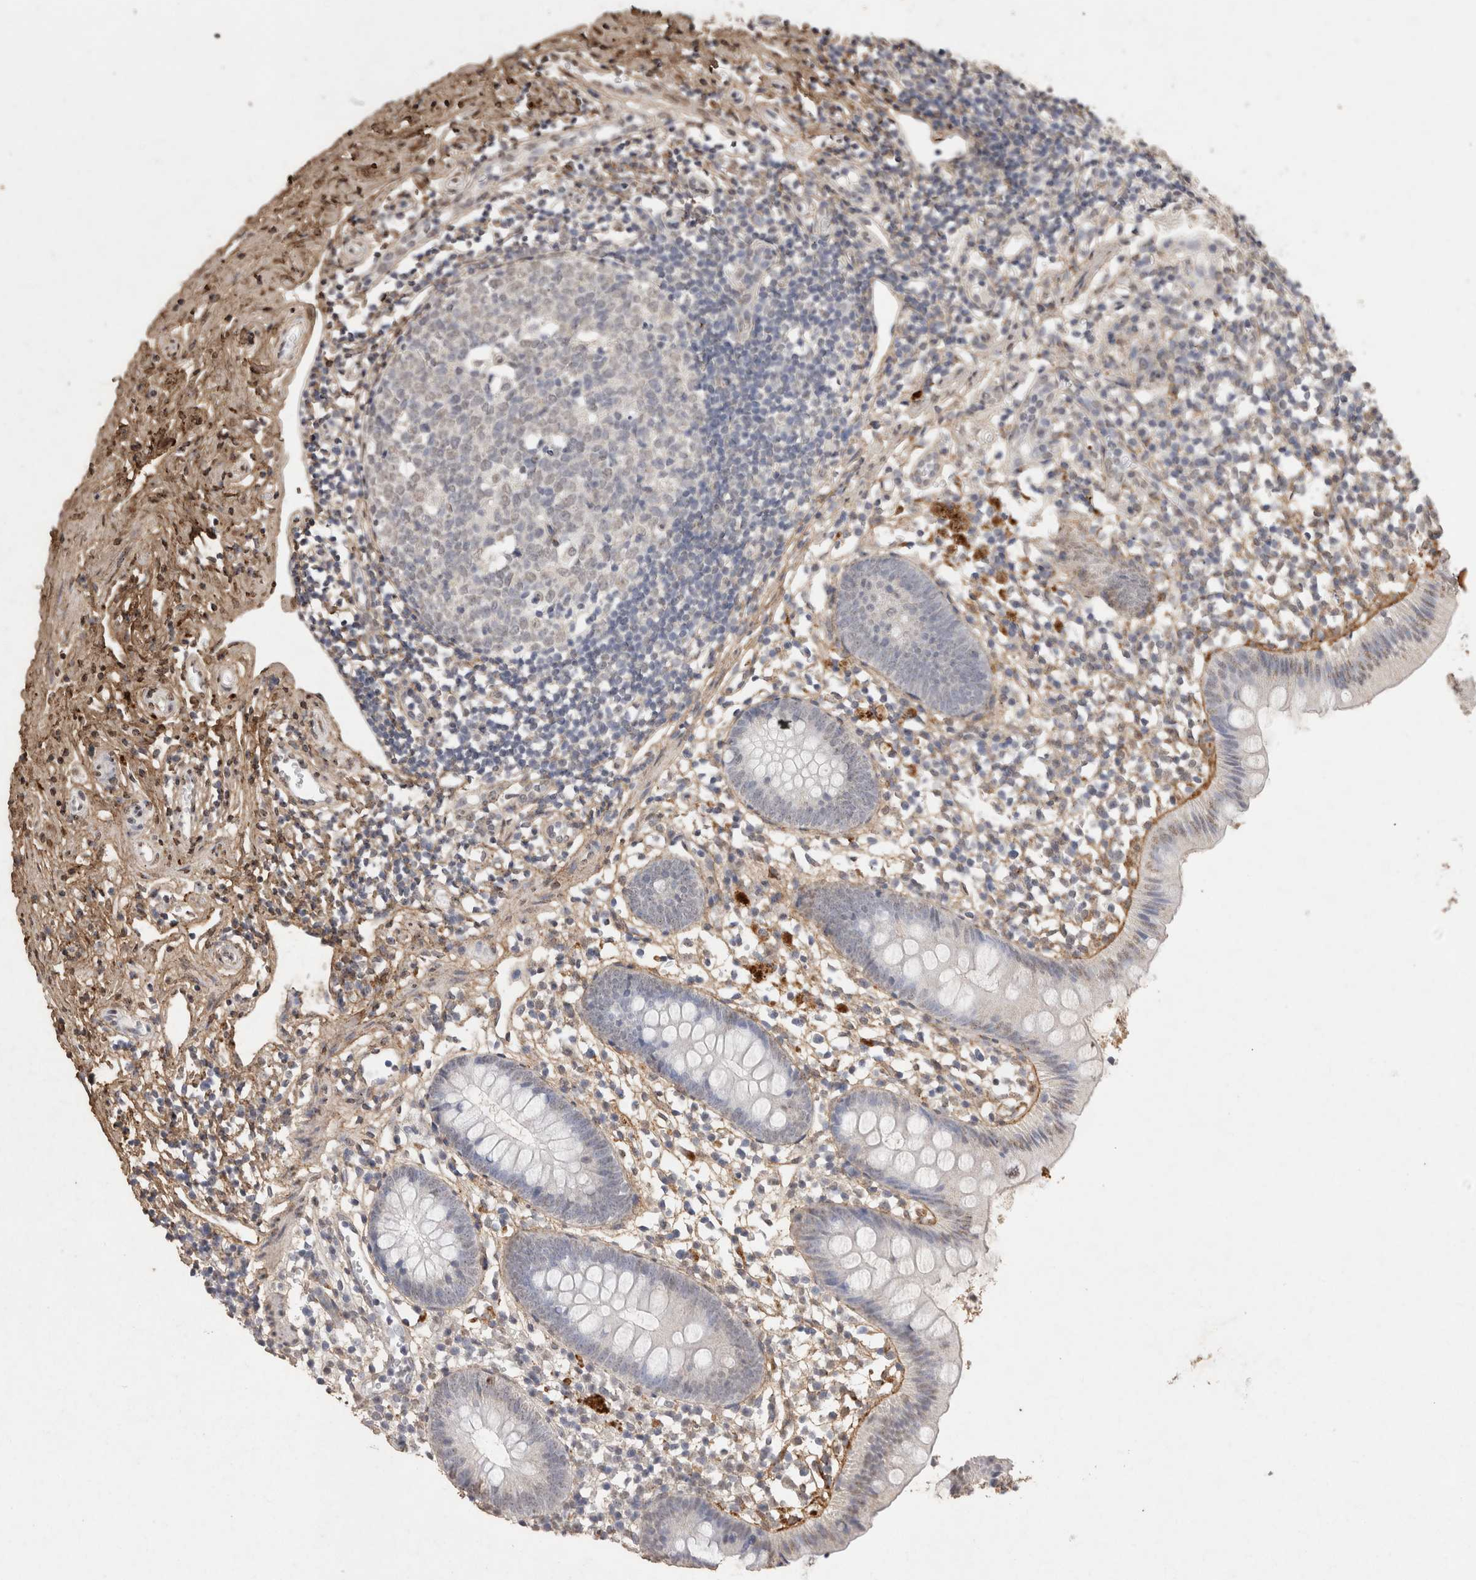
{"staining": {"intensity": "negative", "quantity": "none", "location": "none"}, "tissue": "appendix", "cell_type": "Glandular cells", "image_type": "normal", "snomed": [{"axis": "morphology", "description": "Normal tissue, NOS"}, {"axis": "topography", "description": "Appendix"}], "caption": "Immunohistochemical staining of benign human appendix reveals no significant staining in glandular cells.", "gene": "C1QTNF5", "patient": {"sex": "female", "age": 20}}